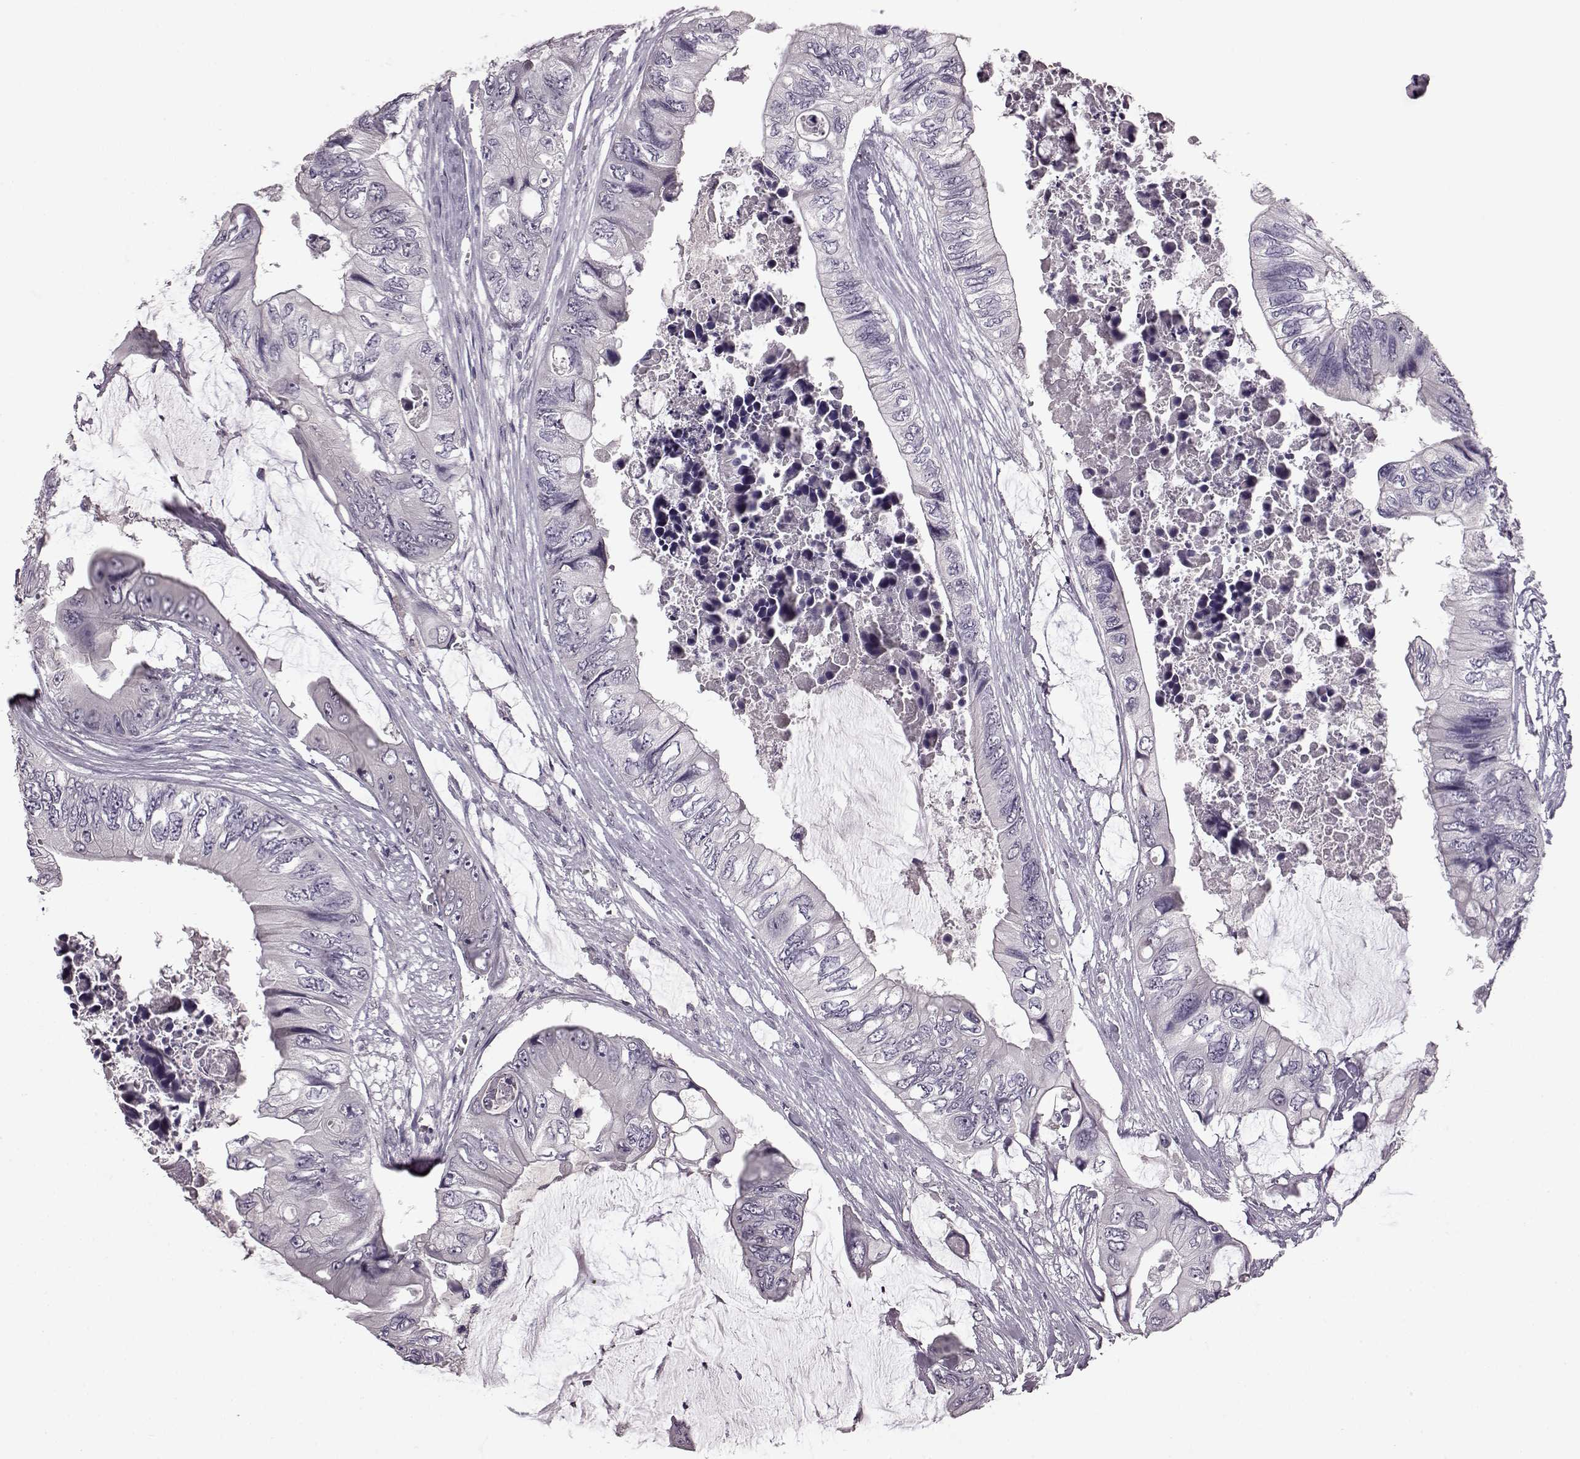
{"staining": {"intensity": "negative", "quantity": "none", "location": "none"}, "tissue": "colorectal cancer", "cell_type": "Tumor cells", "image_type": "cancer", "snomed": [{"axis": "morphology", "description": "Adenocarcinoma, NOS"}, {"axis": "topography", "description": "Rectum"}], "caption": "DAB (3,3'-diaminobenzidine) immunohistochemical staining of adenocarcinoma (colorectal) exhibits no significant staining in tumor cells.", "gene": "LHB", "patient": {"sex": "male", "age": 63}}